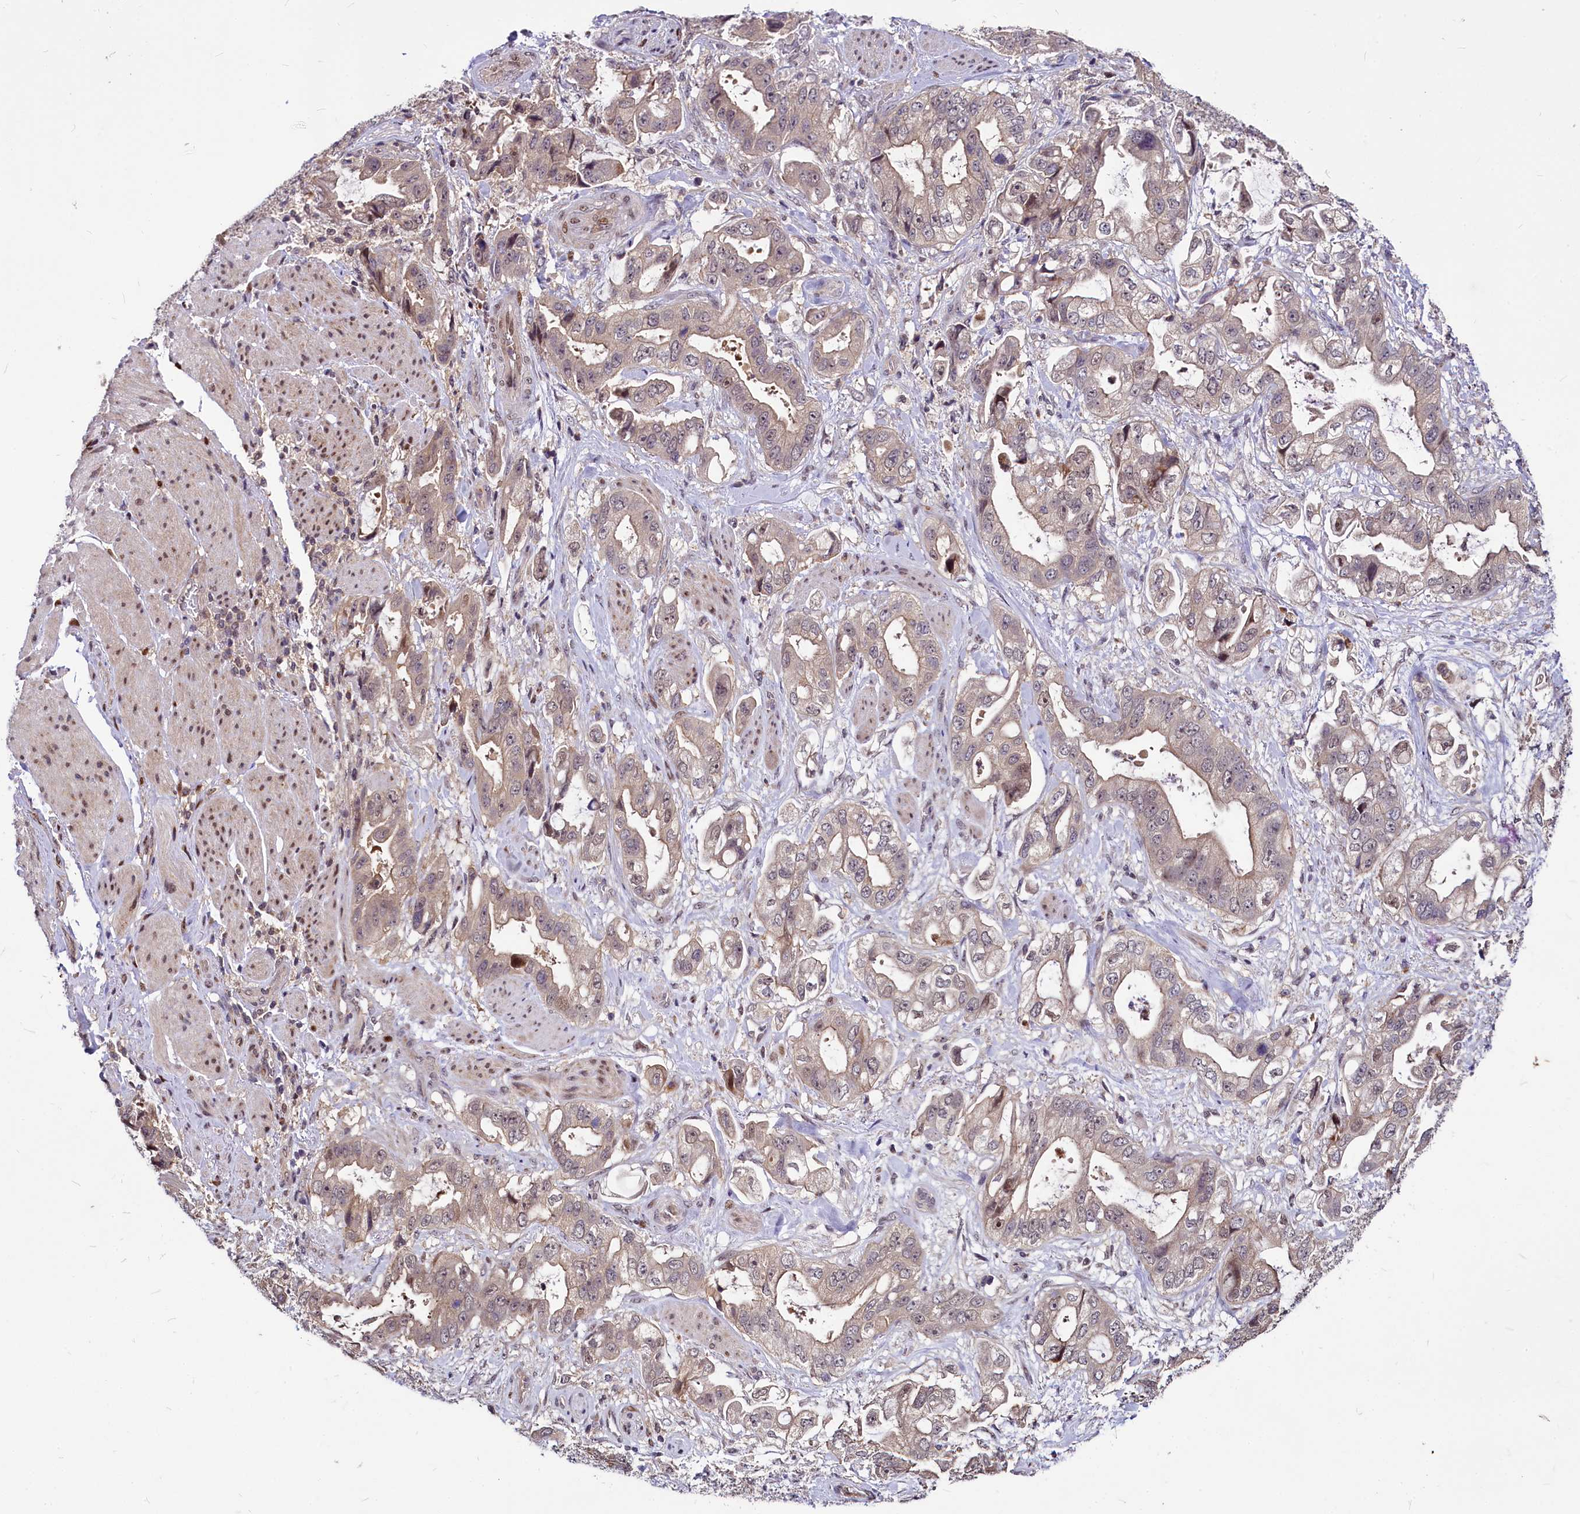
{"staining": {"intensity": "weak", "quantity": "25%-75%", "location": "cytoplasmic/membranous,nuclear"}, "tissue": "stomach cancer", "cell_type": "Tumor cells", "image_type": "cancer", "snomed": [{"axis": "morphology", "description": "Adenocarcinoma, NOS"}, {"axis": "topography", "description": "Stomach"}], "caption": "This micrograph reveals immunohistochemistry staining of stomach adenocarcinoma, with low weak cytoplasmic/membranous and nuclear staining in about 25%-75% of tumor cells.", "gene": "MAML2", "patient": {"sex": "male", "age": 62}}